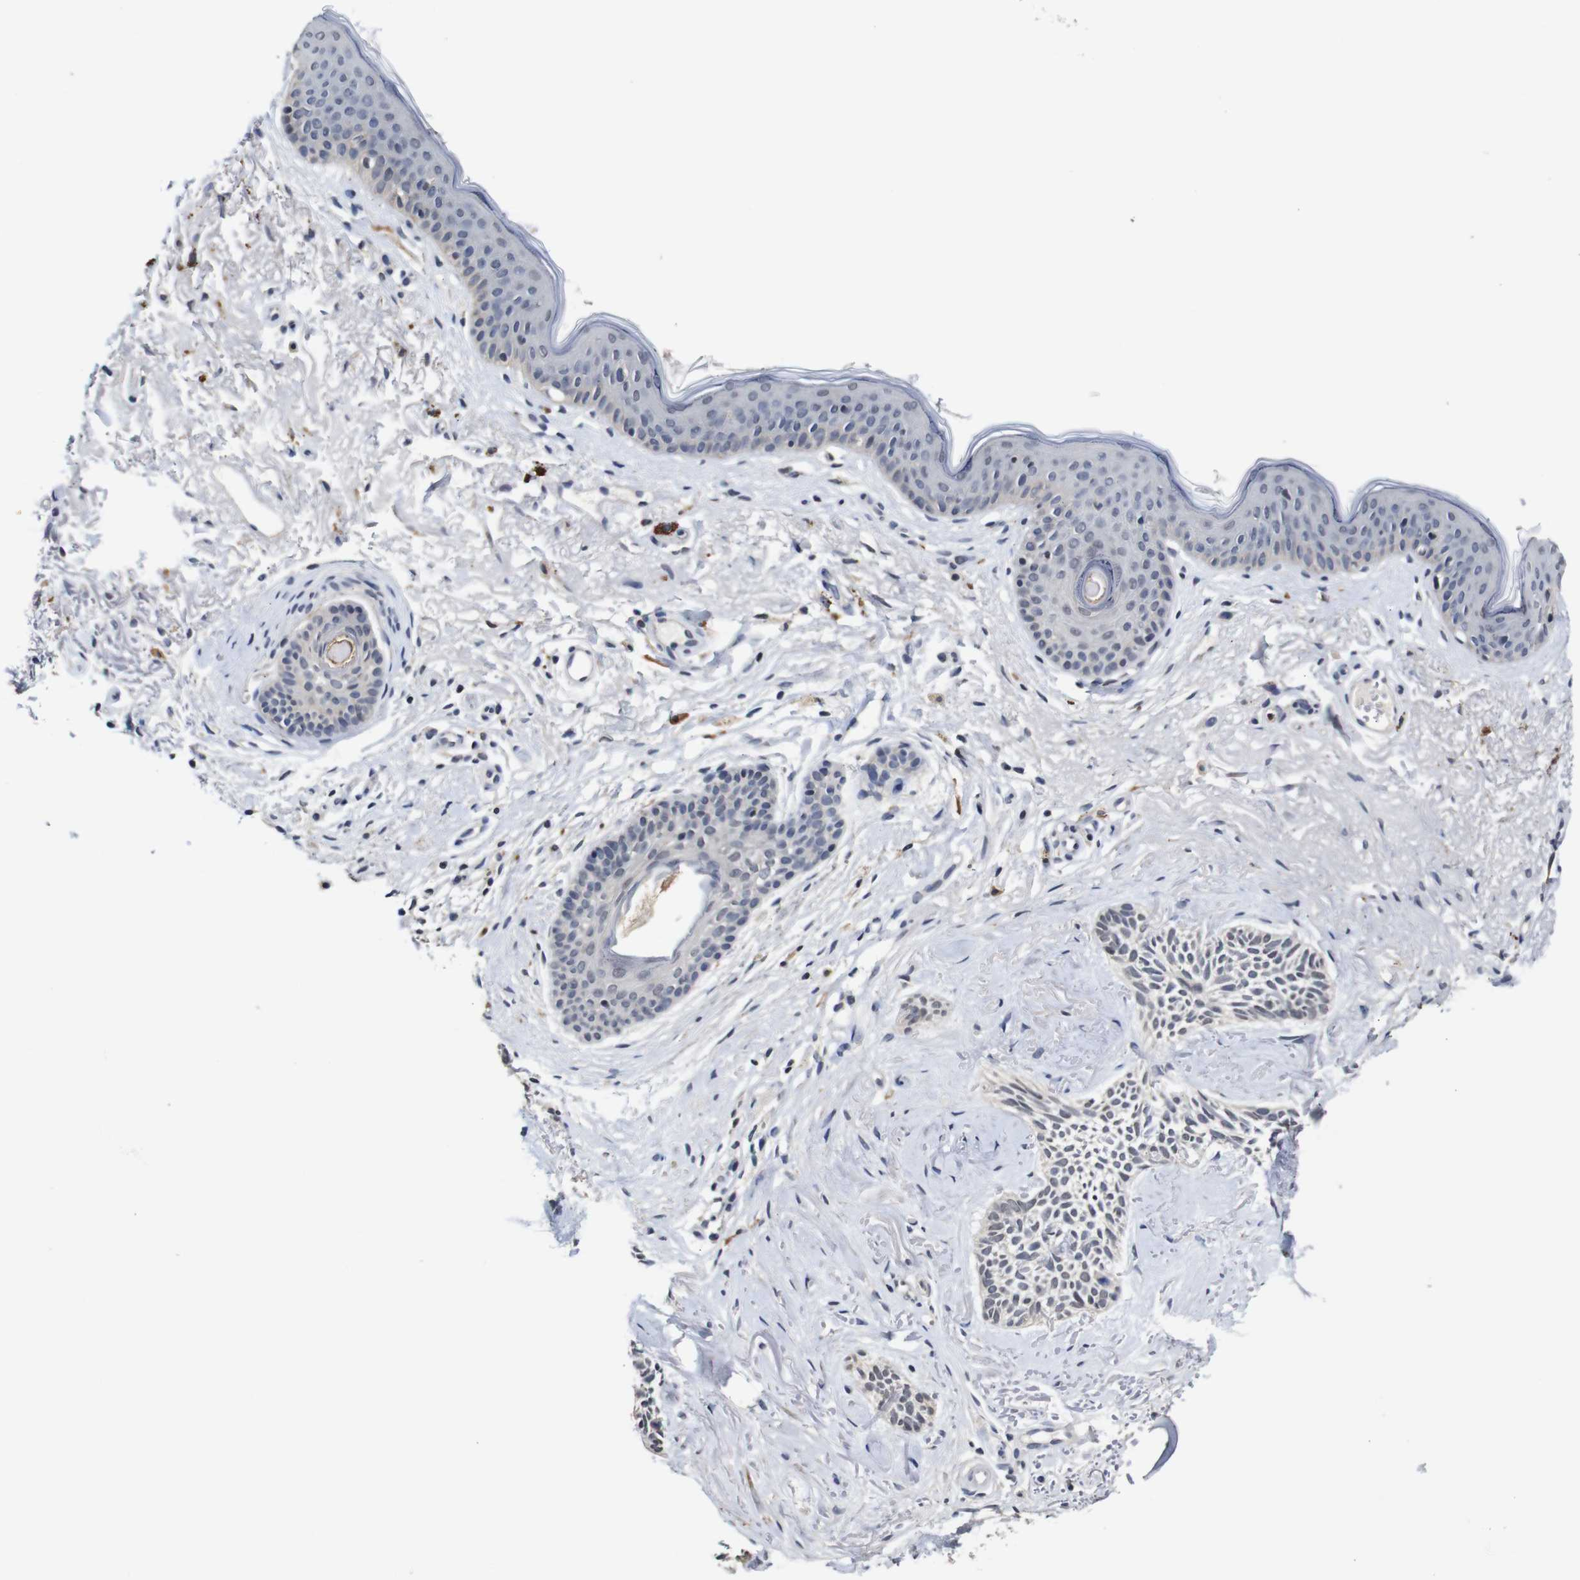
{"staining": {"intensity": "negative", "quantity": "none", "location": "none"}, "tissue": "skin cancer", "cell_type": "Tumor cells", "image_type": "cancer", "snomed": [{"axis": "morphology", "description": "Normal tissue, NOS"}, {"axis": "morphology", "description": "Basal cell carcinoma"}, {"axis": "topography", "description": "Skin"}], "caption": "Immunohistochemistry (IHC) of human skin basal cell carcinoma exhibits no expression in tumor cells.", "gene": "NTRK3", "patient": {"sex": "female", "age": 84}}